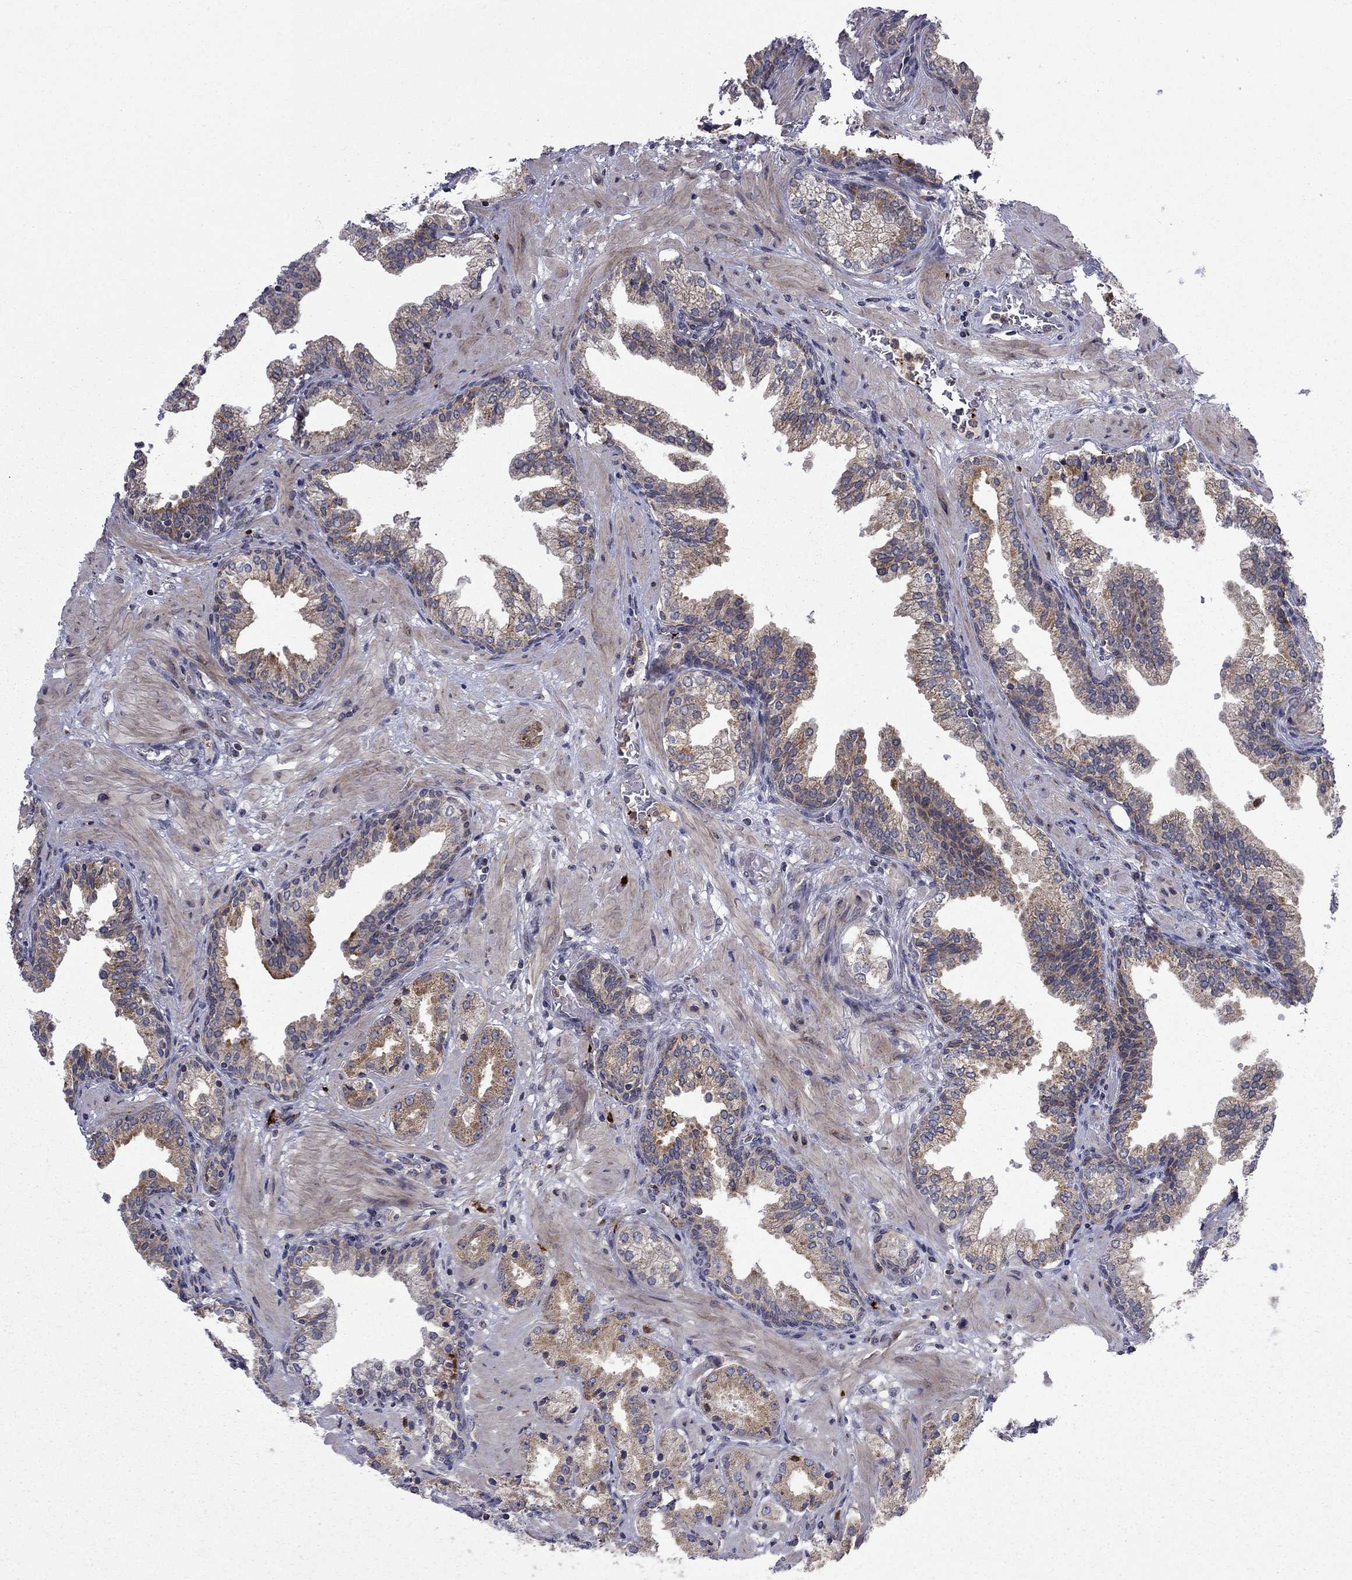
{"staining": {"intensity": "moderate", "quantity": "25%-75%", "location": "cytoplasmic/membranous"}, "tissue": "prostate cancer", "cell_type": "Tumor cells", "image_type": "cancer", "snomed": [{"axis": "morphology", "description": "Adenocarcinoma, NOS"}, {"axis": "topography", "description": "Prostate and seminal vesicle, NOS"}, {"axis": "topography", "description": "Prostate"}], "caption": "Immunohistochemistry staining of prostate cancer (adenocarcinoma), which displays medium levels of moderate cytoplasmic/membranous positivity in about 25%-75% of tumor cells indicating moderate cytoplasmic/membranous protein expression. The staining was performed using DAB (3,3'-diaminobenzidine) (brown) for protein detection and nuclei were counterstained in hematoxylin (blue).", "gene": "DOP1B", "patient": {"sex": "male", "age": 44}}